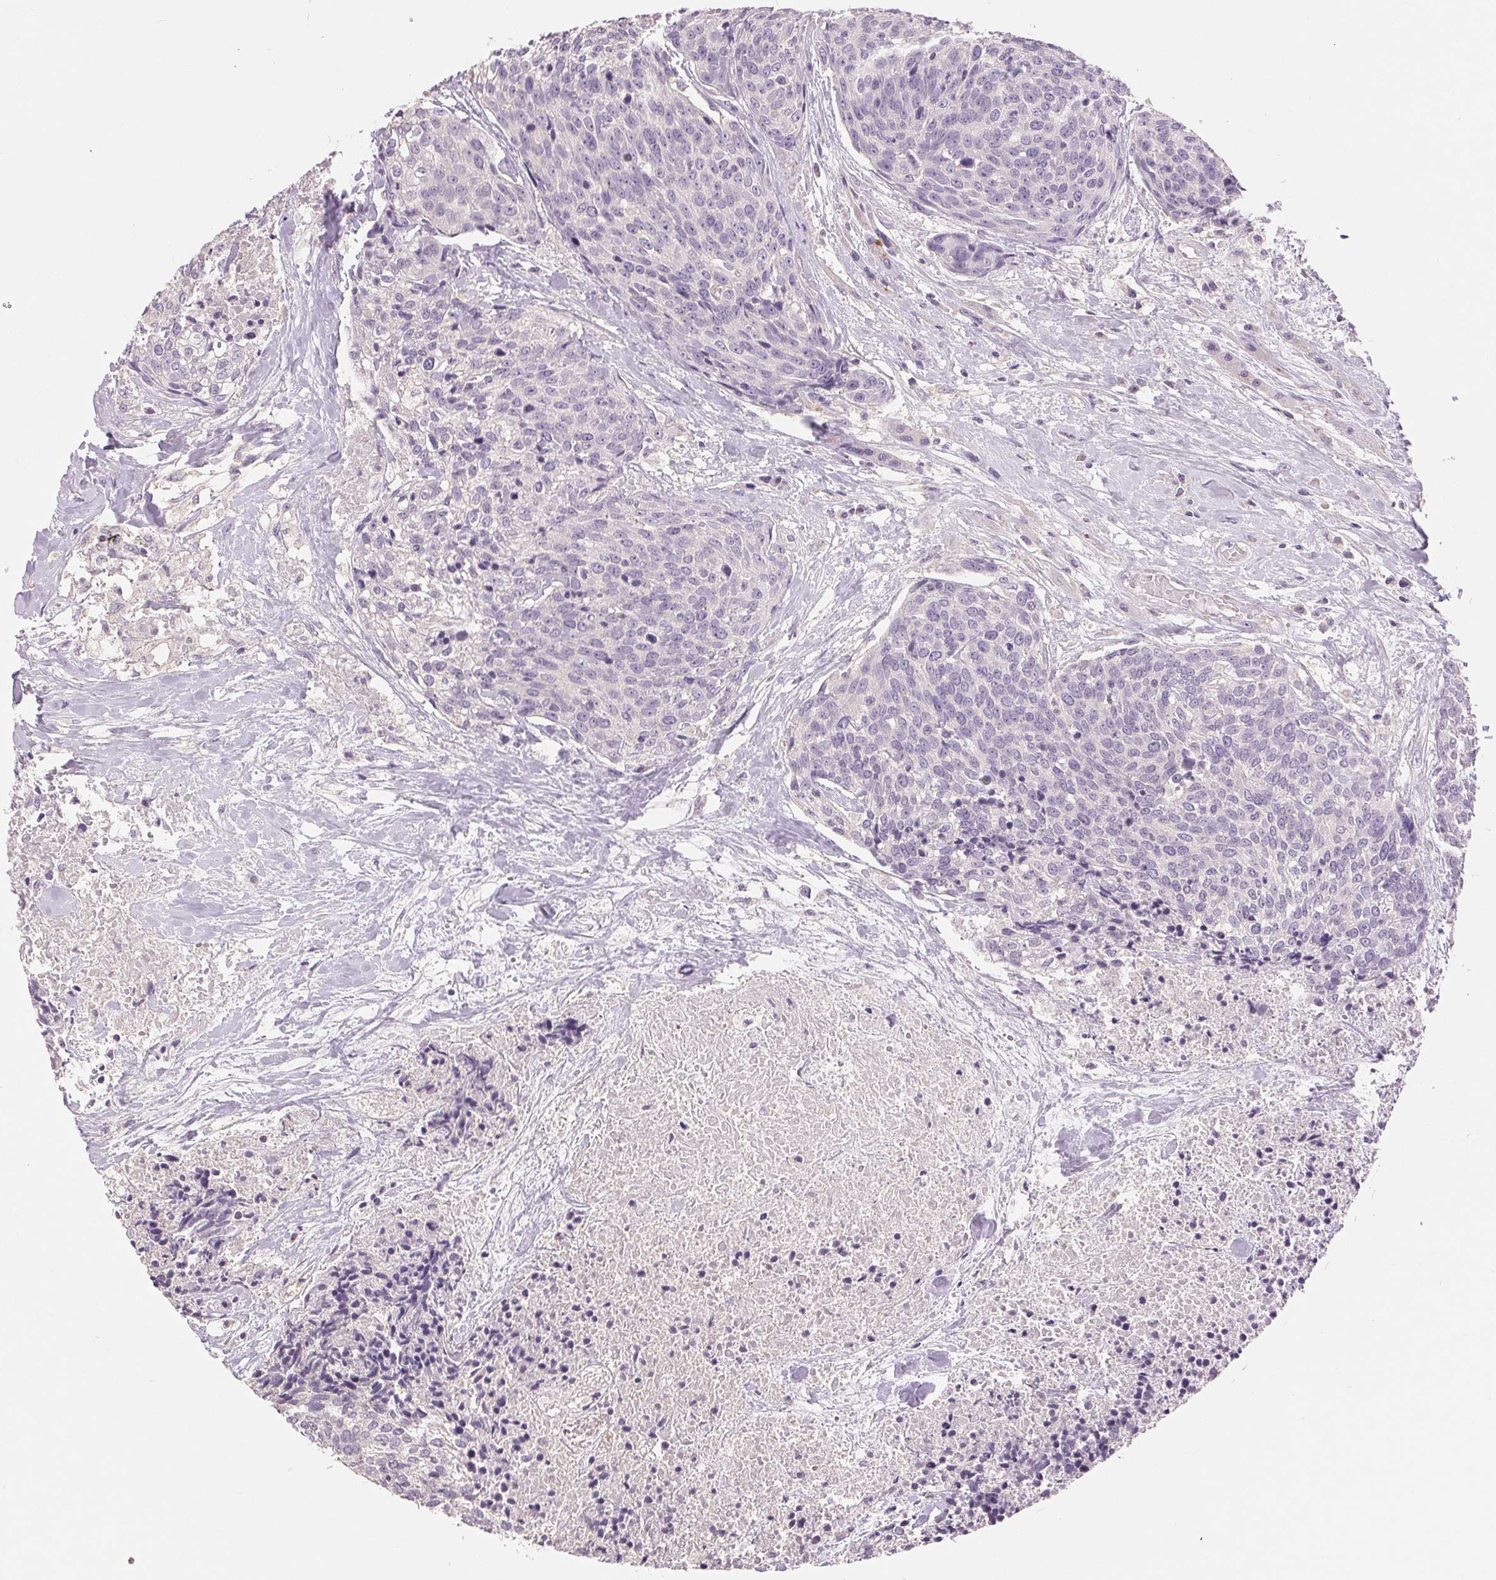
{"staining": {"intensity": "negative", "quantity": "none", "location": "none"}, "tissue": "head and neck cancer", "cell_type": "Tumor cells", "image_type": "cancer", "snomed": [{"axis": "morphology", "description": "Squamous cell carcinoma, NOS"}, {"axis": "topography", "description": "Oral tissue"}, {"axis": "topography", "description": "Head-Neck"}], "caption": "Immunohistochemistry image of neoplastic tissue: head and neck cancer (squamous cell carcinoma) stained with DAB demonstrates no significant protein expression in tumor cells.", "gene": "FXYD4", "patient": {"sex": "male", "age": 64}}